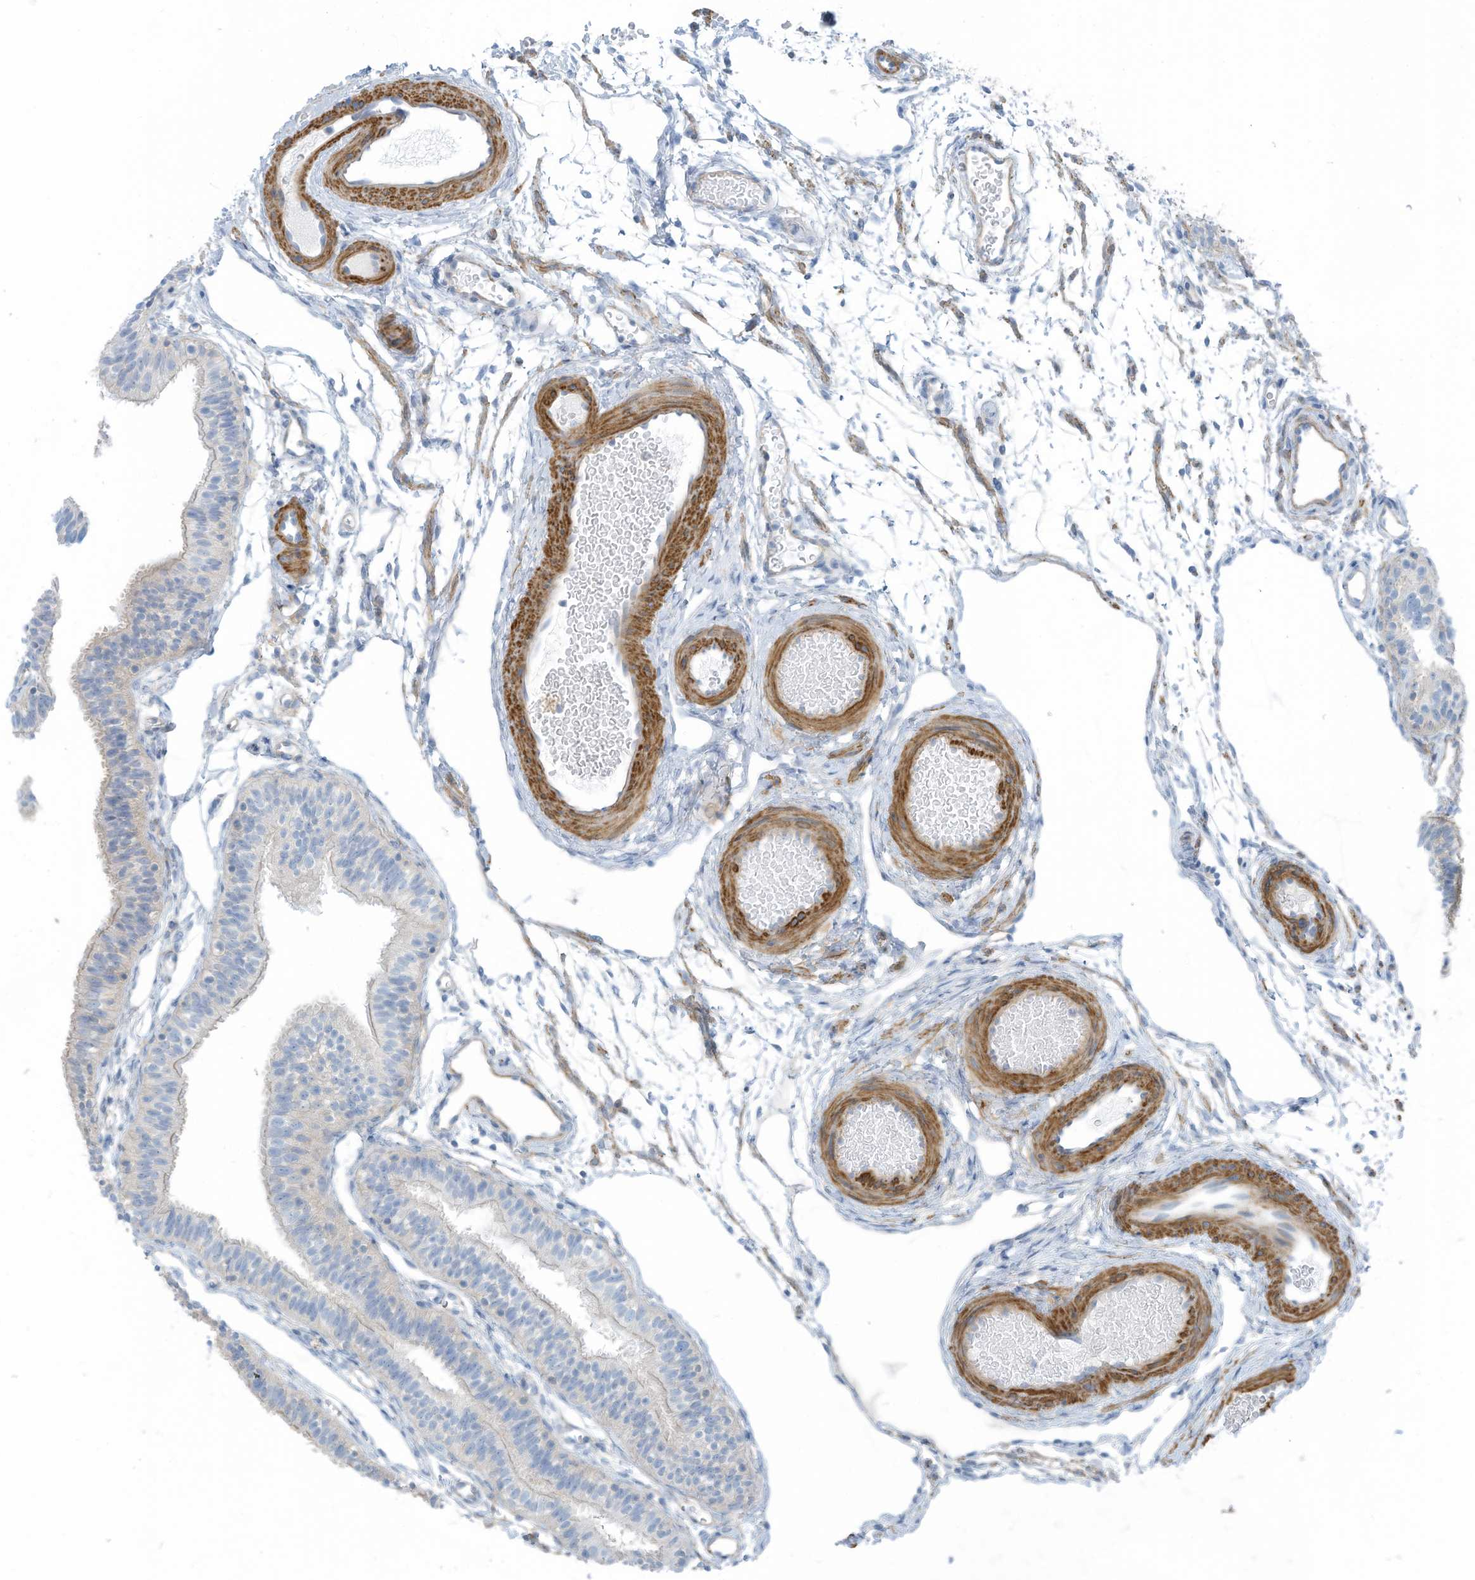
{"staining": {"intensity": "negative", "quantity": "none", "location": "none"}, "tissue": "fallopian tube", "cell_type": "Glandular cells", "image_type": "normal", "snomed": [{"axis": "morphology", "description": "Normal tissue, NOS"}, {"axis": "topography", "description": "Fallopian tube"}], "caption": "This is an immunohistochemistry histopathology image of unremarkable fallopian tube. There is no positivity in glandular cells.", "gene": "ZNF846", "patient": {"sex": "female", "age": 35}}